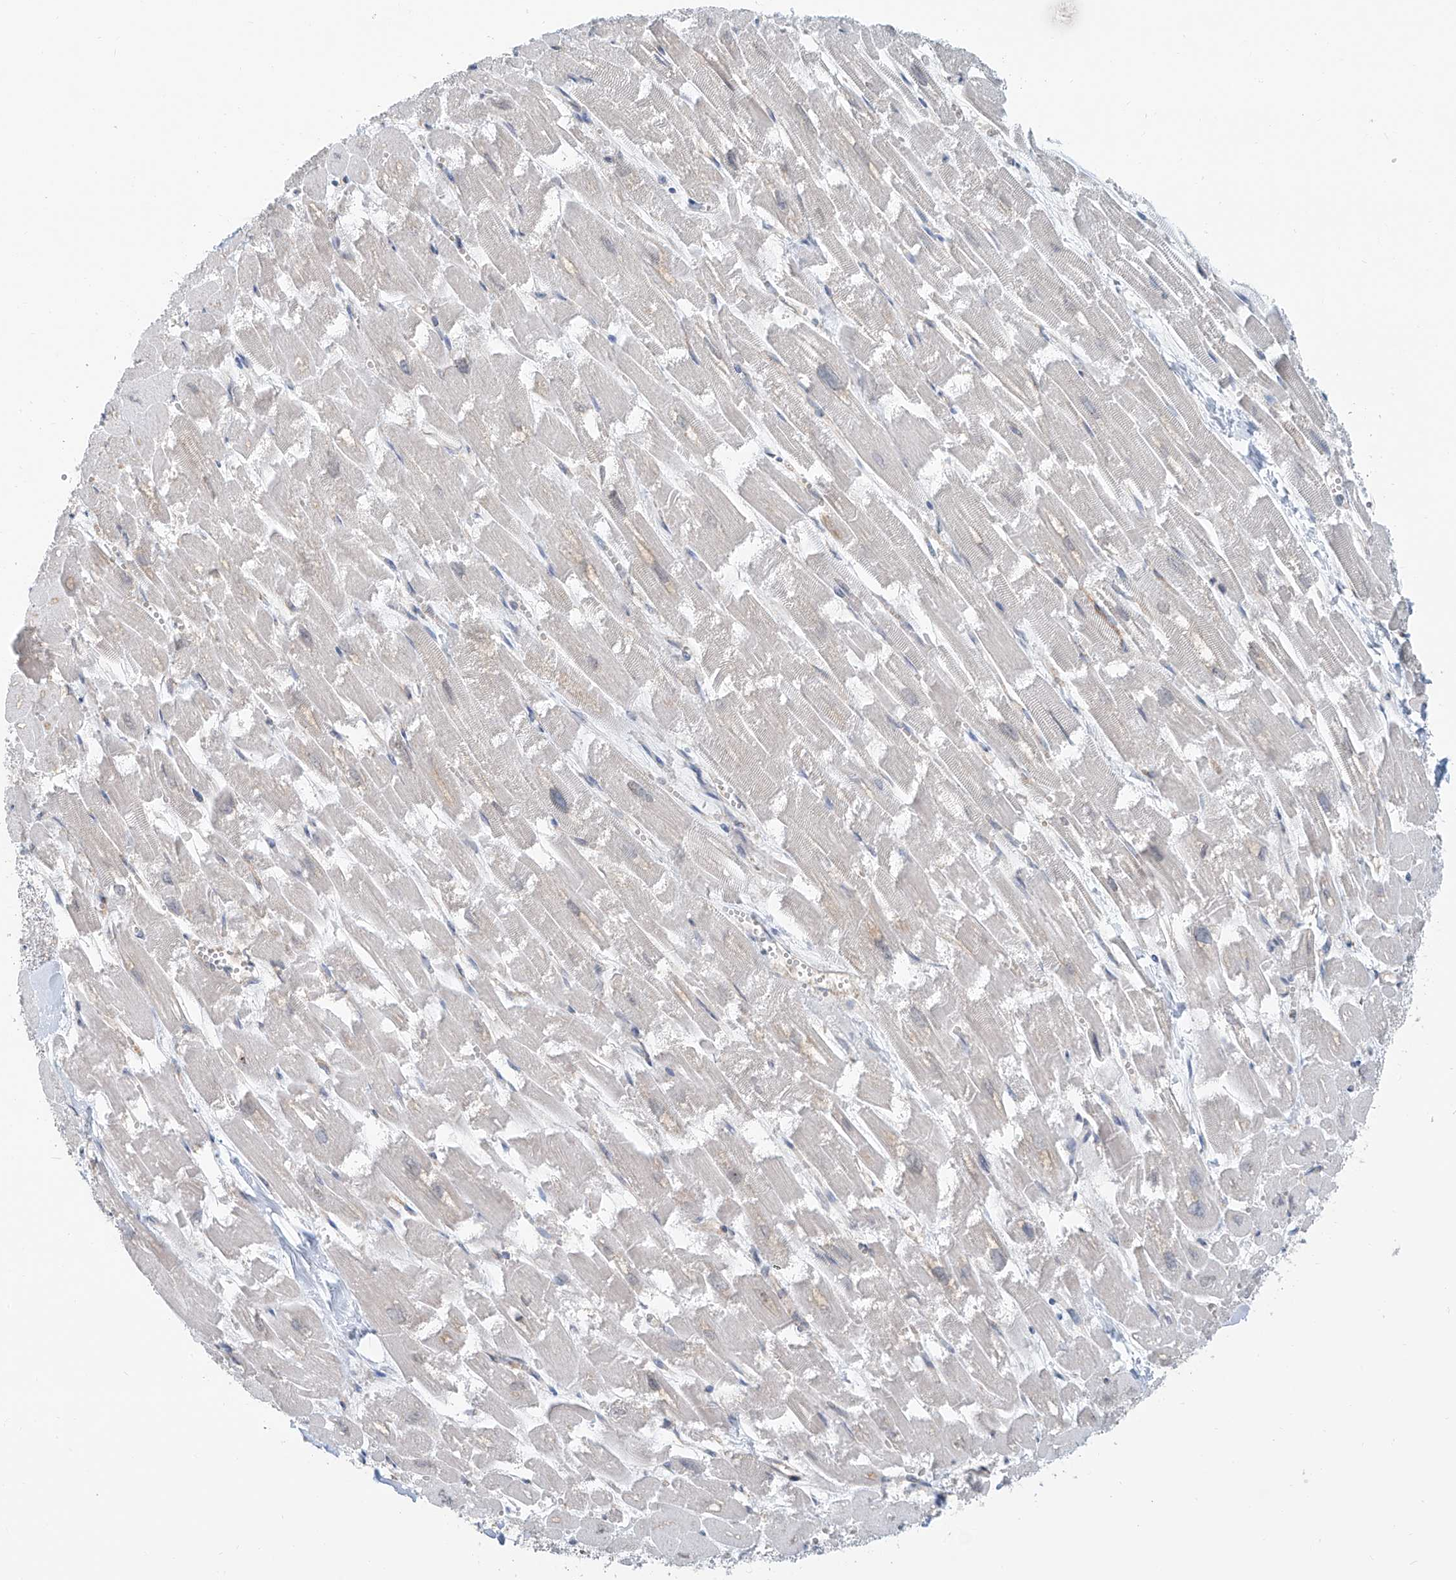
{"staining": {"intensity": "moderate", "quantity": "<25%", "location": "cytoplasmic/membranous"}, "tissue": "heart muscle", "cell_type": "Cardiomyocytes", "image_type": "normal", "snomed": [{"axis": "morphology", "description": "Normal tissue, NOS"}, {"axis": "topography", "description": "Heart"}], "caption": "The micrograph exhibits immunohistochemical staining of unremarkable heart muscle. There is moderate cytoplasmic/membranous positivity is present in approximately <25% of cardiomyocytes. (brown staining indicates protein expression, while blue staining denotes nuclei).", "gene": "KCNK10", "patient": {"sex": "male", "age": 54}}